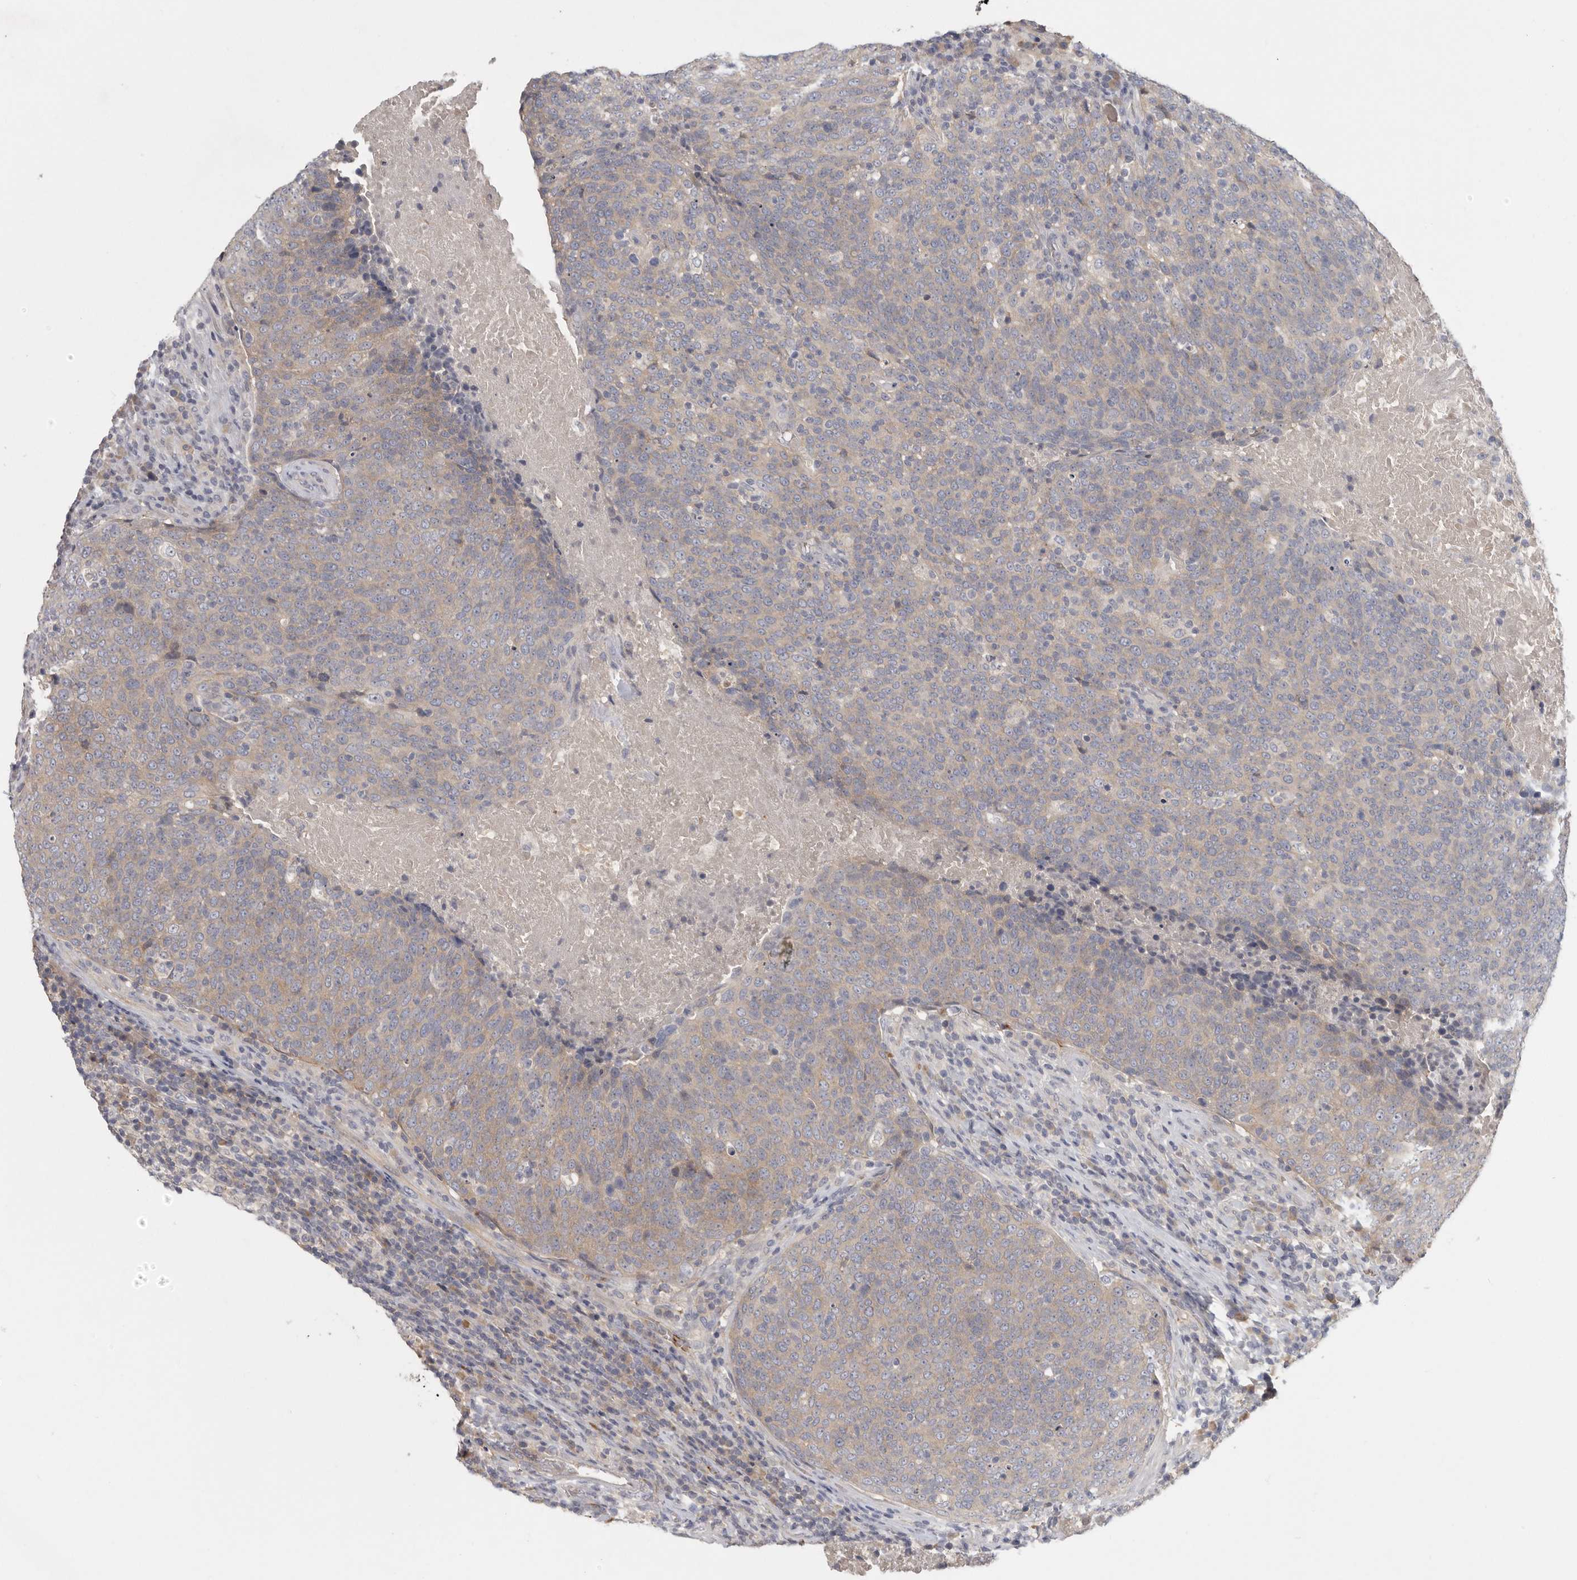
{"staining": {"intensity": "weak", "quantity": "25%-75%", "location": "cytoplasmic/membranous"}, "tissue": "head and neck cancer", "cell_type": "Tumor cells", "image_type": "cancer", "snomed": [{"axis": "morphology", "description": "Squamous cell carcinoma, NOS"}, {"axis": "morphology", "description": "Squamous cell carcinoma, metastatic, NOS"}, {"axis": "topography", "description": "Lymph node"}, {"axis": "topography", "description": "Head-Neck"}], "caption": "Head and neck metastatic squamous cell carcinoma tissue demonstrates weak cytoplasmic/membranous expression in approximately 25%-75% of tumor cells (DAB (3,3'-diaminobenzidine) IHC with brightfield microscopy, high magnification).", "gene": "CFAP298", "patient": {"sex": "male", "age": 62}}